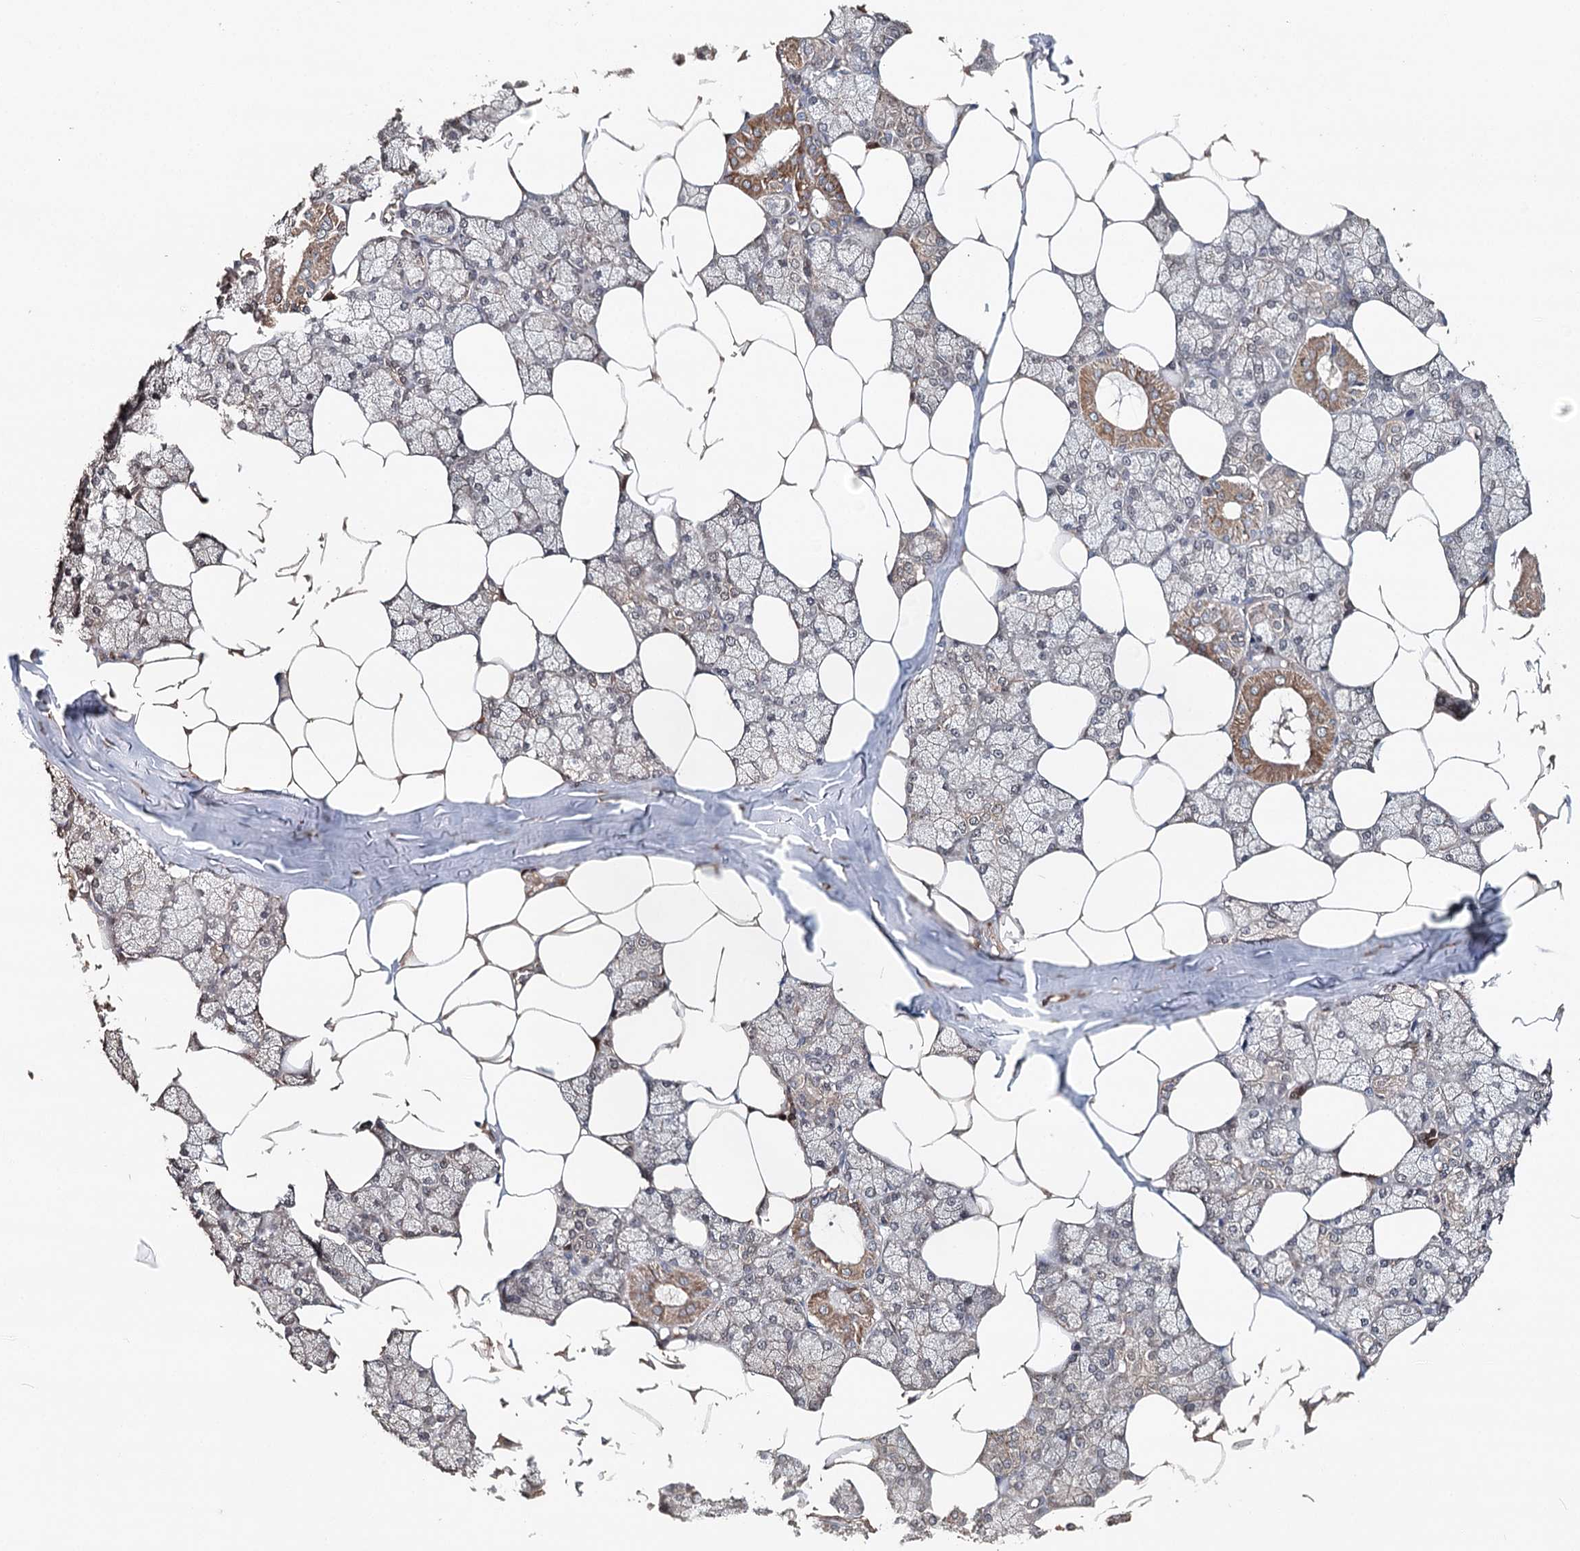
{"staining": {"intensity": "moderate", "quantity": "<25%", "location": "cytoplasmic/membranous"}, "tissue": "salivary gland", "cell_type": "Glandular cells", "image_type": "normal", "snomed": [{"axis": "morphology", "description": "Normal tissue, NOS"}, {"axis": "topography", "description": "Salivary gland"}], "caption": "Brown immunohistochemical staining in benign human salivary gland reveals moderate cytoplasmic/membranous staining in about <25% of glandular cells.", "gene": "NOPCHAP1", "patient": {"sex": "male", "age": 62}}